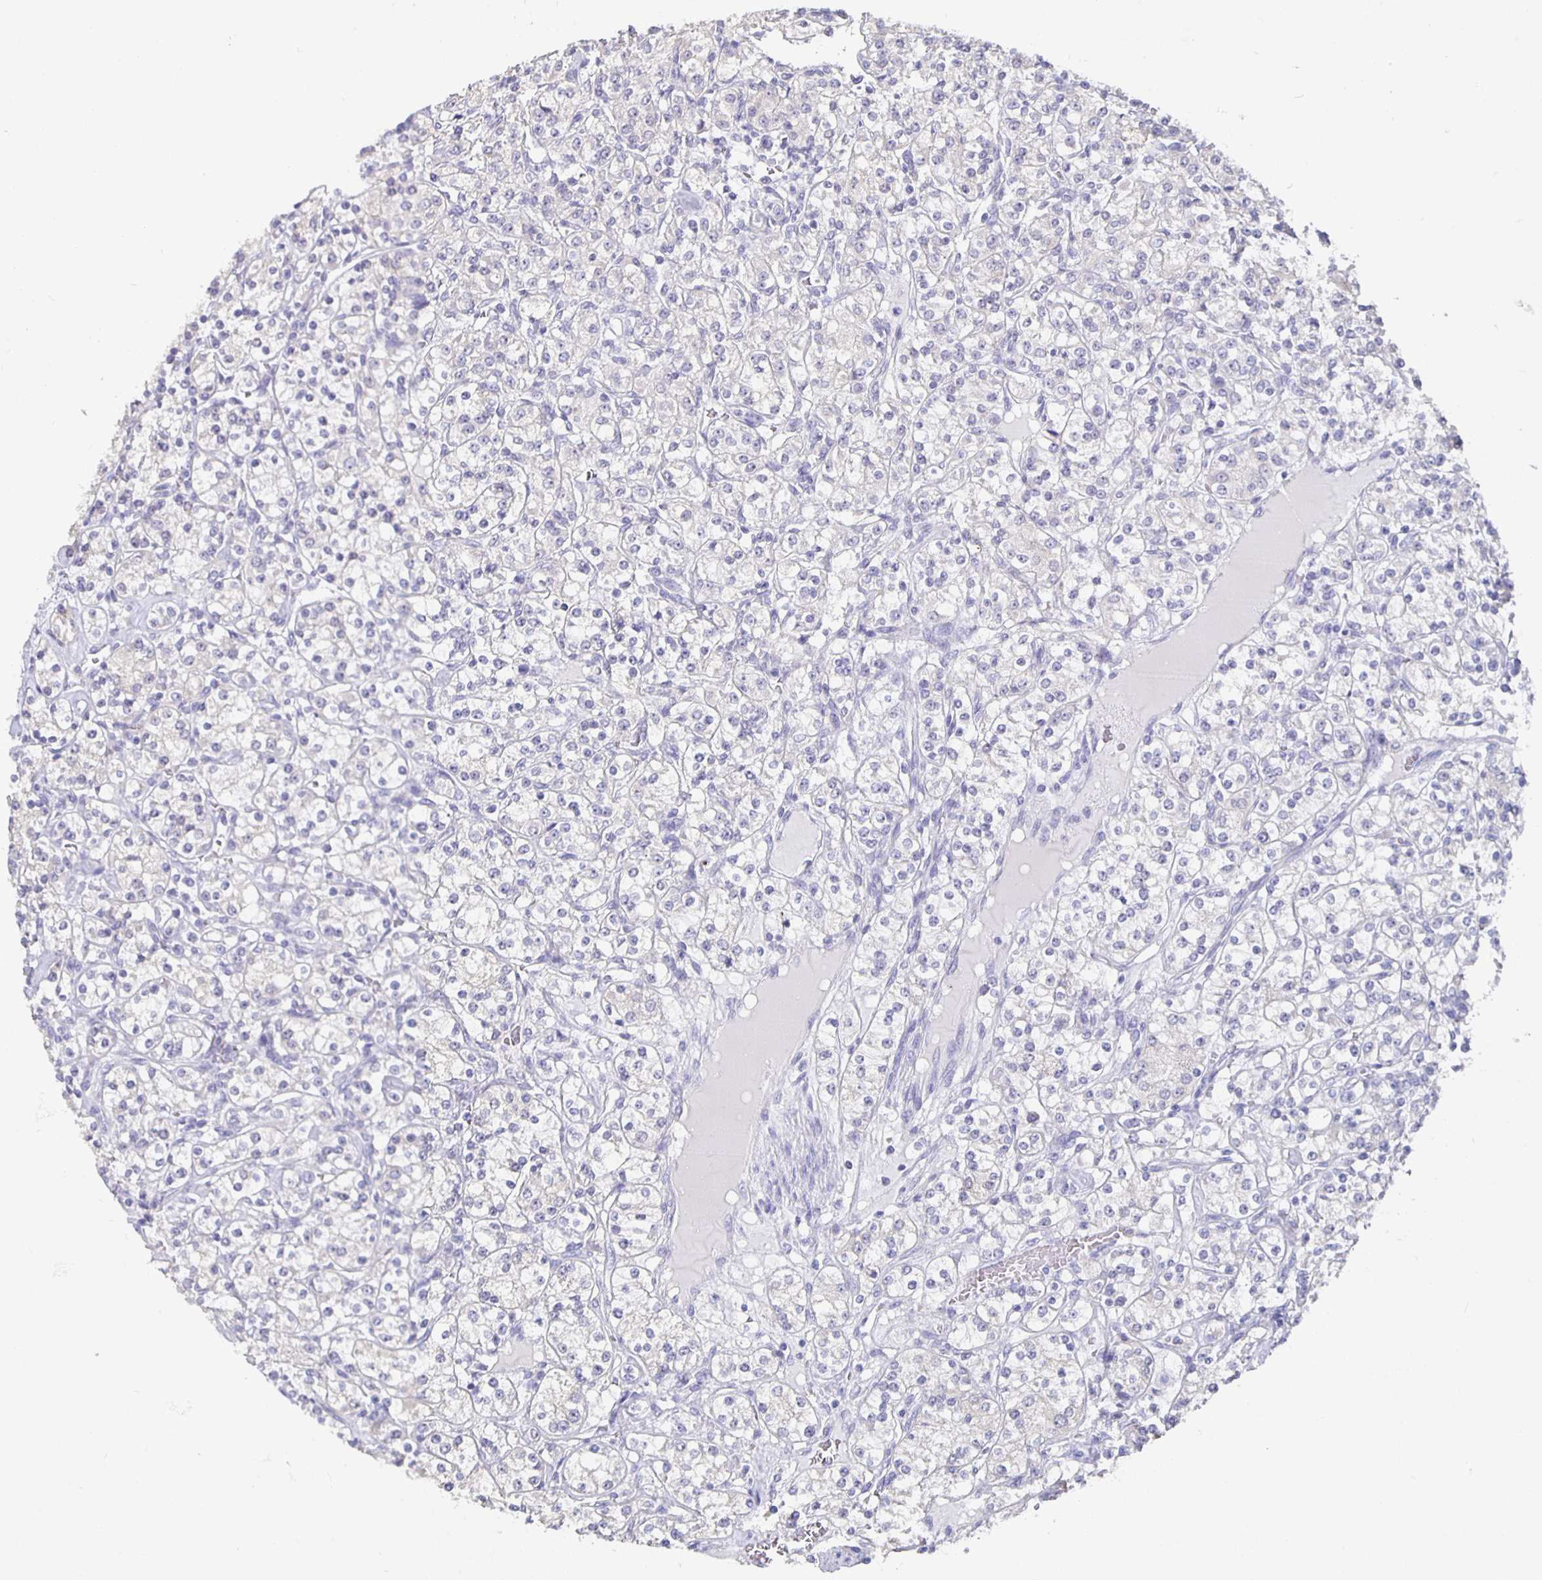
{"staining": {"intensity": "negative", "quantity": "none", "location": "none"}, "tissue": "renal cancer", "cell_type": "Tumor cells", "image_type": "cancer", "snomed": [{"axis": "morphology", "description": "Adenocarcinoma, NOS"}, {"axis": "topography", "description": "Kidney"}], "caption": "A photomicrograph of human renal cancer (adenocarcinoma) is negative for staining in tumor cells.", "gene": "GPX4", "patient": {"sex": "male", "age": 77}}